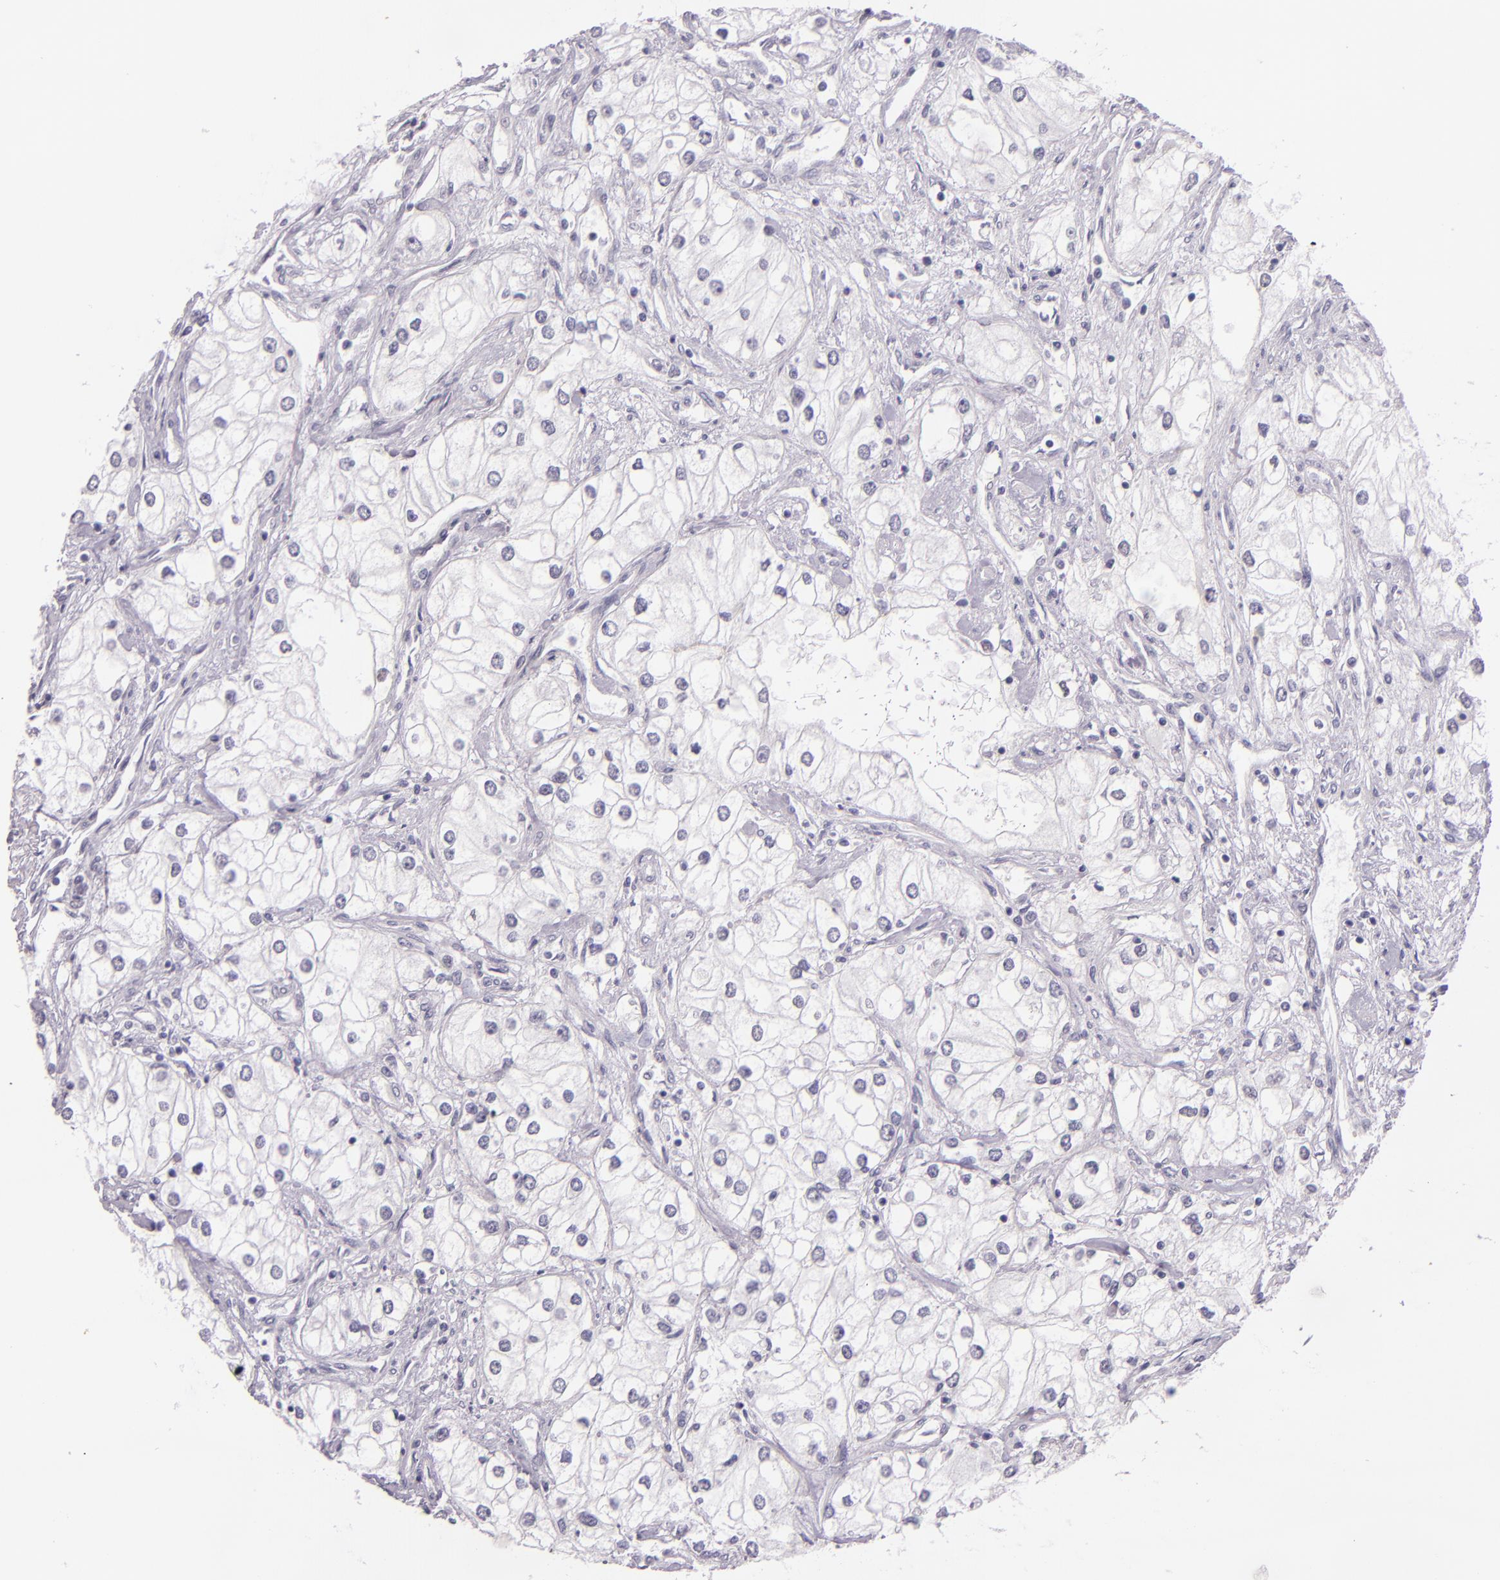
{"staining": {"intensity": "negative", "quantity": "none", "location": "none"}, "tissue": "renal cancer", "cell_type": "Tumor cells", "image_type": "cancer", "snomed": [{"axis": "morphology", "description": "Adenocarcinoma, NOS"}, {"axis": "topography", "description": "Kidney"}], "caption": "Immunohistochemical staining of human adenocarcinoma (renal) exhibits no significant staining in tumor cells. The staining was performed using DAB (3,3'-diaminobenzidine) to visualize the protein expression in brown, while the nuclei were stained in blue with hematoxylin (Magnification: 20x).", "gene": "HSP90AA1", "patient": {"sex": "male", "age": 57}}